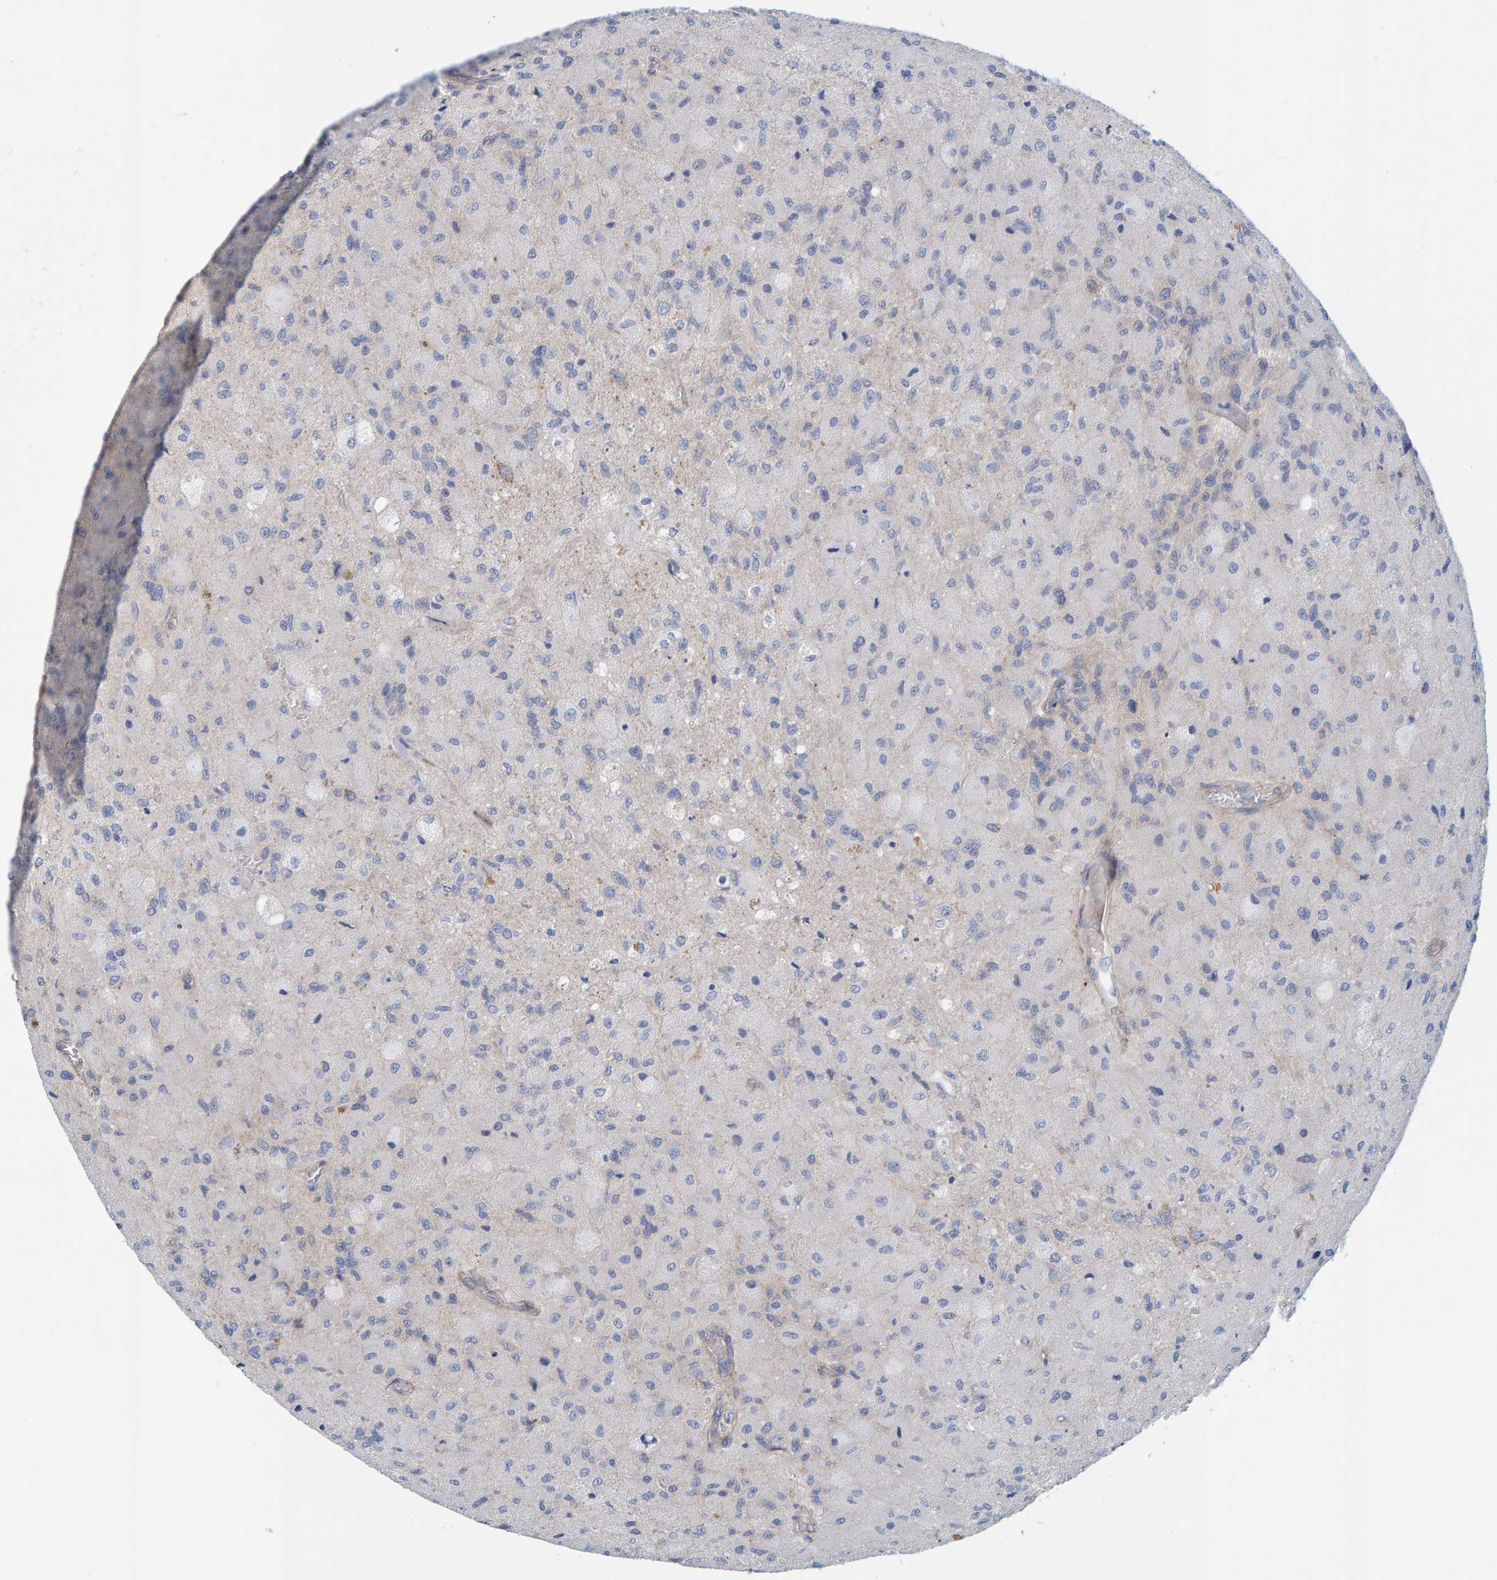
{"staining": {"intensity": "negative", "quantity": "none", "location": "none"}, "tissue": "glioma", "cell_type": "Tumor cells", "image_type": "cancer", "snomed": [{"axis": "morphology", "description": "Normal tissue, NOS"}, {"axis": "morphology", "description": "Glioma, malignant, High grade"}, {"axis": "topography", "description": "Cerebral cortex"}], "caption": "Tumor cells are negative for protein expression in human glioma.", "gene": "KRBA2", "patient": {"sex": "male", "age": 77}}